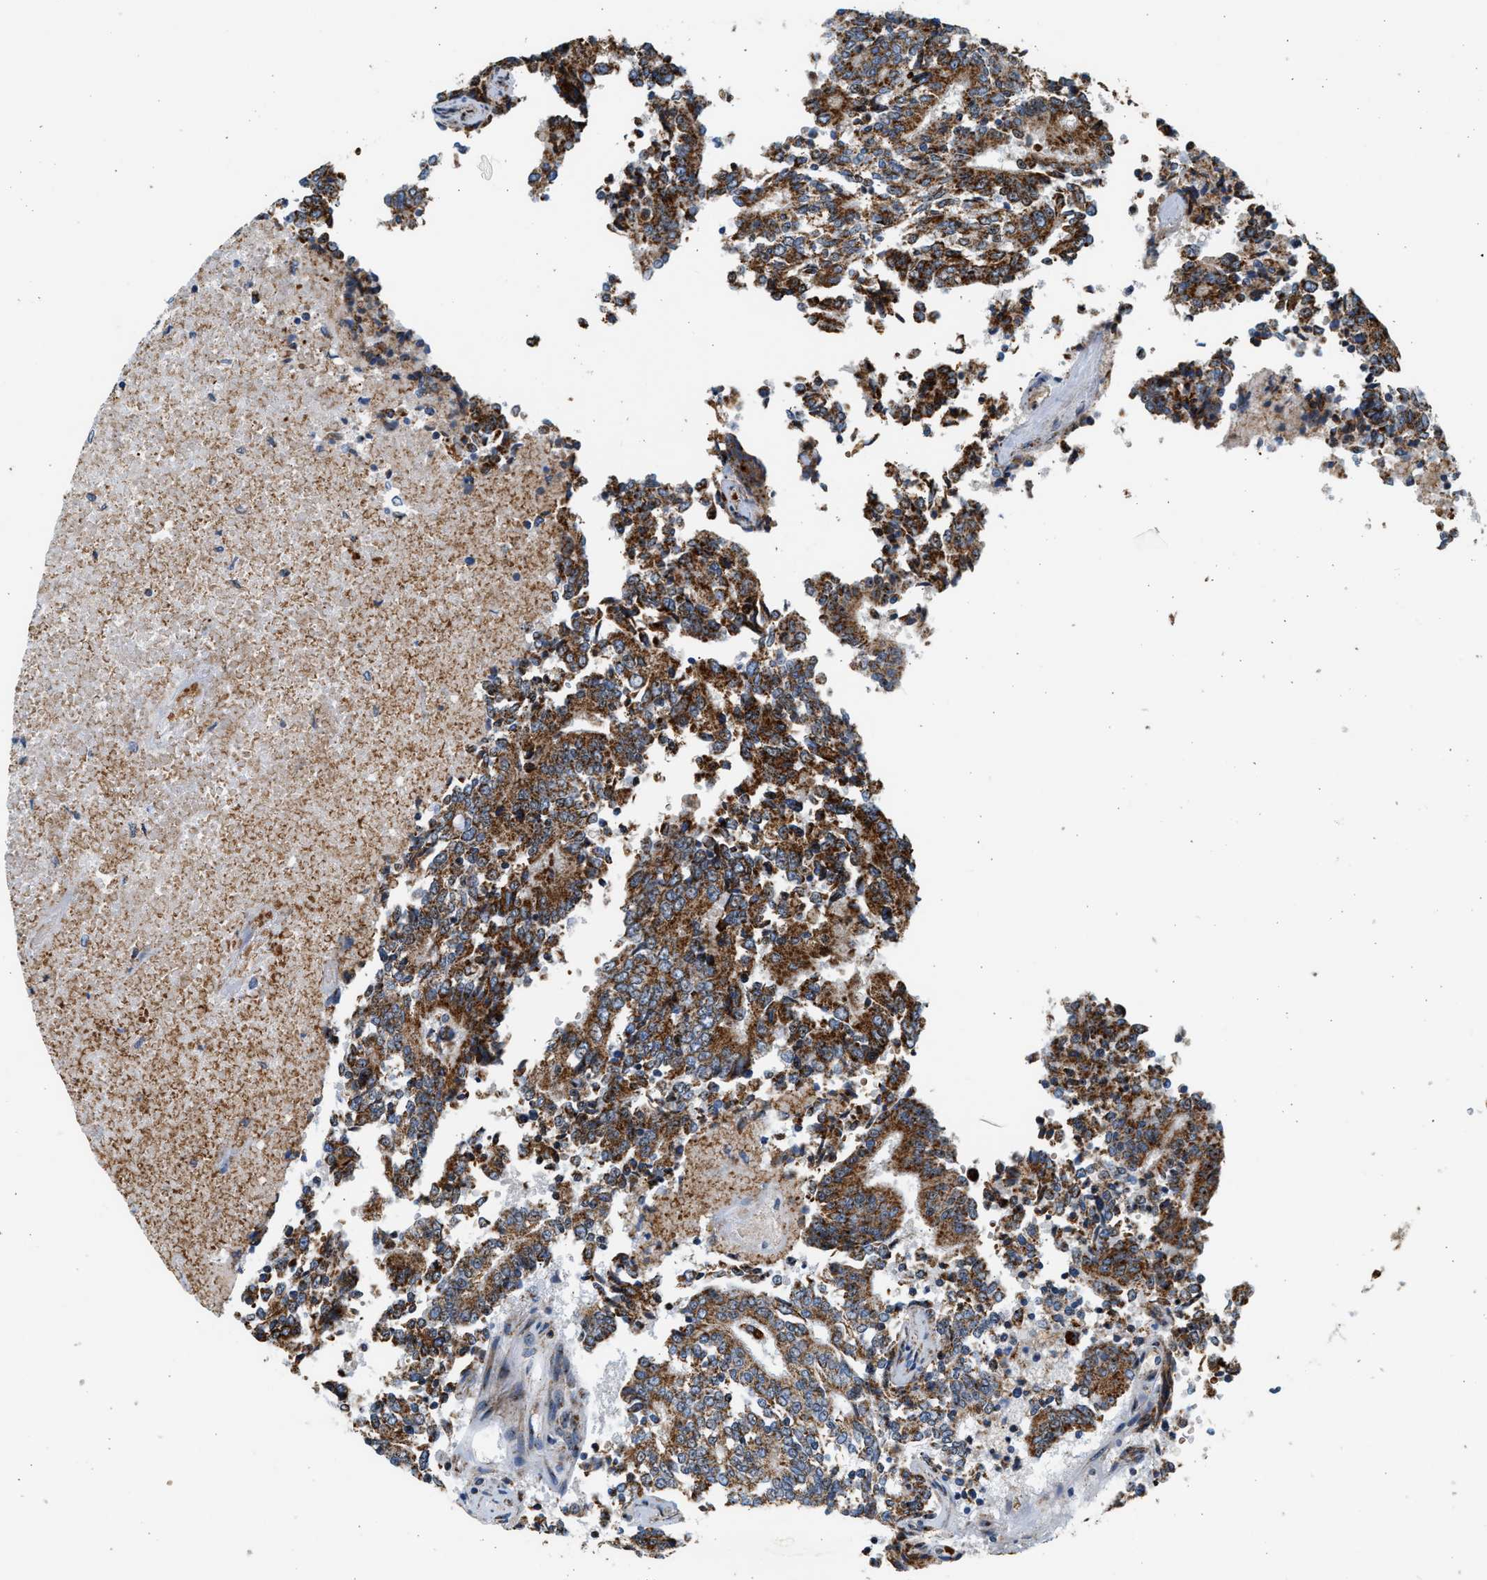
{"staining": {"intensity": "strong", "quantity": ">75%", "location": "cytoplasmic/membranous"}, "tissue": "prostate cancer", "cell_type": "Tumor cells", "image_type": "cancer", "snomed": [{"axis": "morphology", "description": "Normal tissue, NOS"}, {"axis": "morphology", "description": "Adenocarcinoma, High grade"}, {"axis": "topography", "description": "Prostate"}, {"axis": "topography", "description": "Seminal veicle"}], "caption": "Immunohistochemical staining of prostate cancer (adenocarcinoma (high-grade)) shows strong cytoplasmic/membranous protein positivity in about >75% of tumor cells.", "gene": "KCNMB3", "patient": {"sex": "male", "age": 55}}